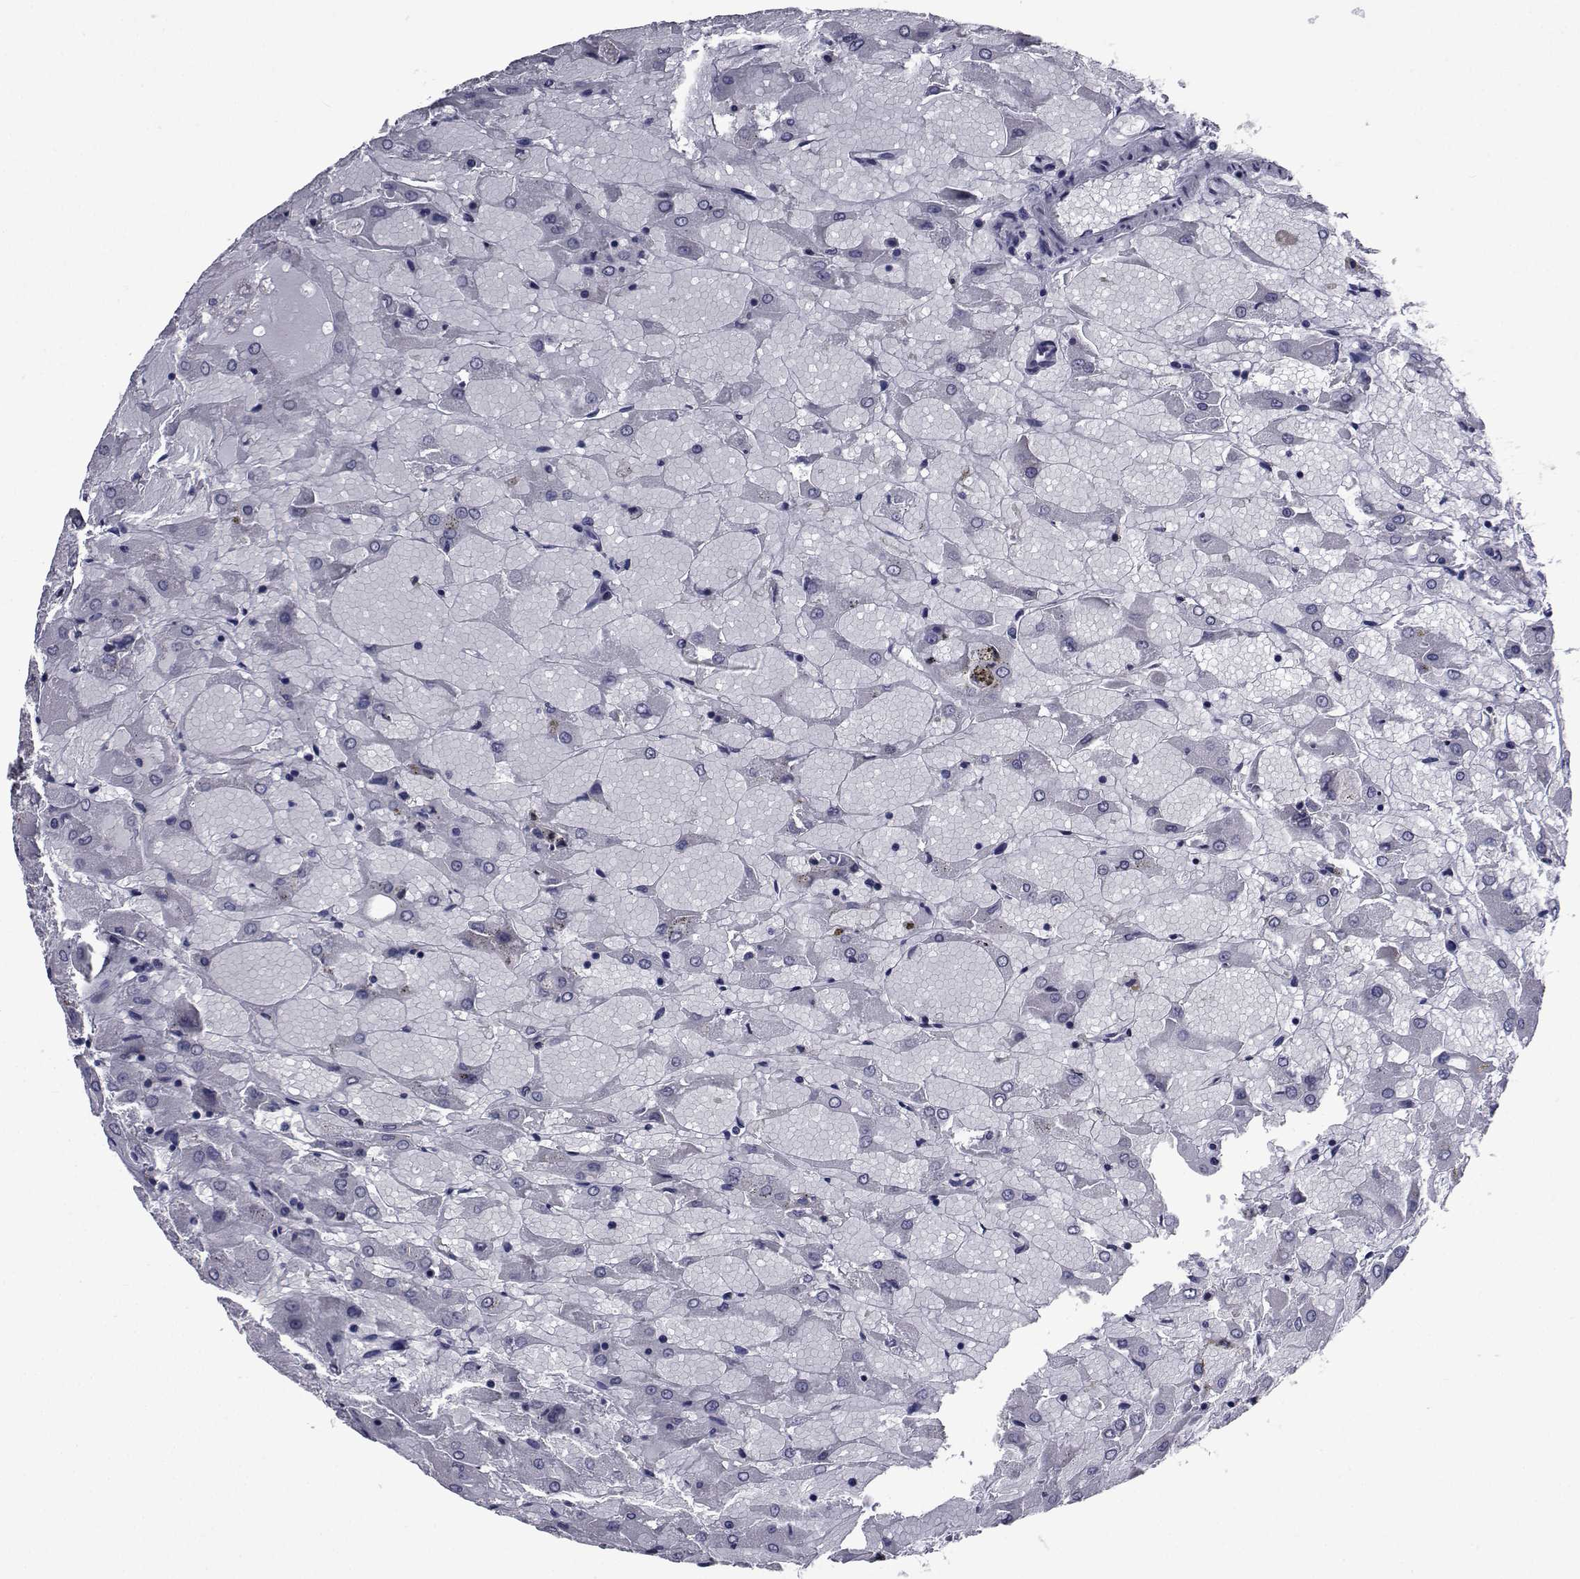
{"staining": {"intensity": "negative", "quantity": "none", "location": "none"}, "tissue": "renal cancer", "cell_type": "Tumor cells", "image_type": "cancer", "snomed": [{"axis": "morphology", "description": "Adenocarcinoma, NOS"}, {"axis": "topography", "description": "Kidney"}], "caption": "This is a micrograph of immunohistochemistry staining of renal adenocarcinoma, which shows no positivity in tumor cells.", "gene": "SEMA5B", "patient": {"sex": "male", "age": 72}}